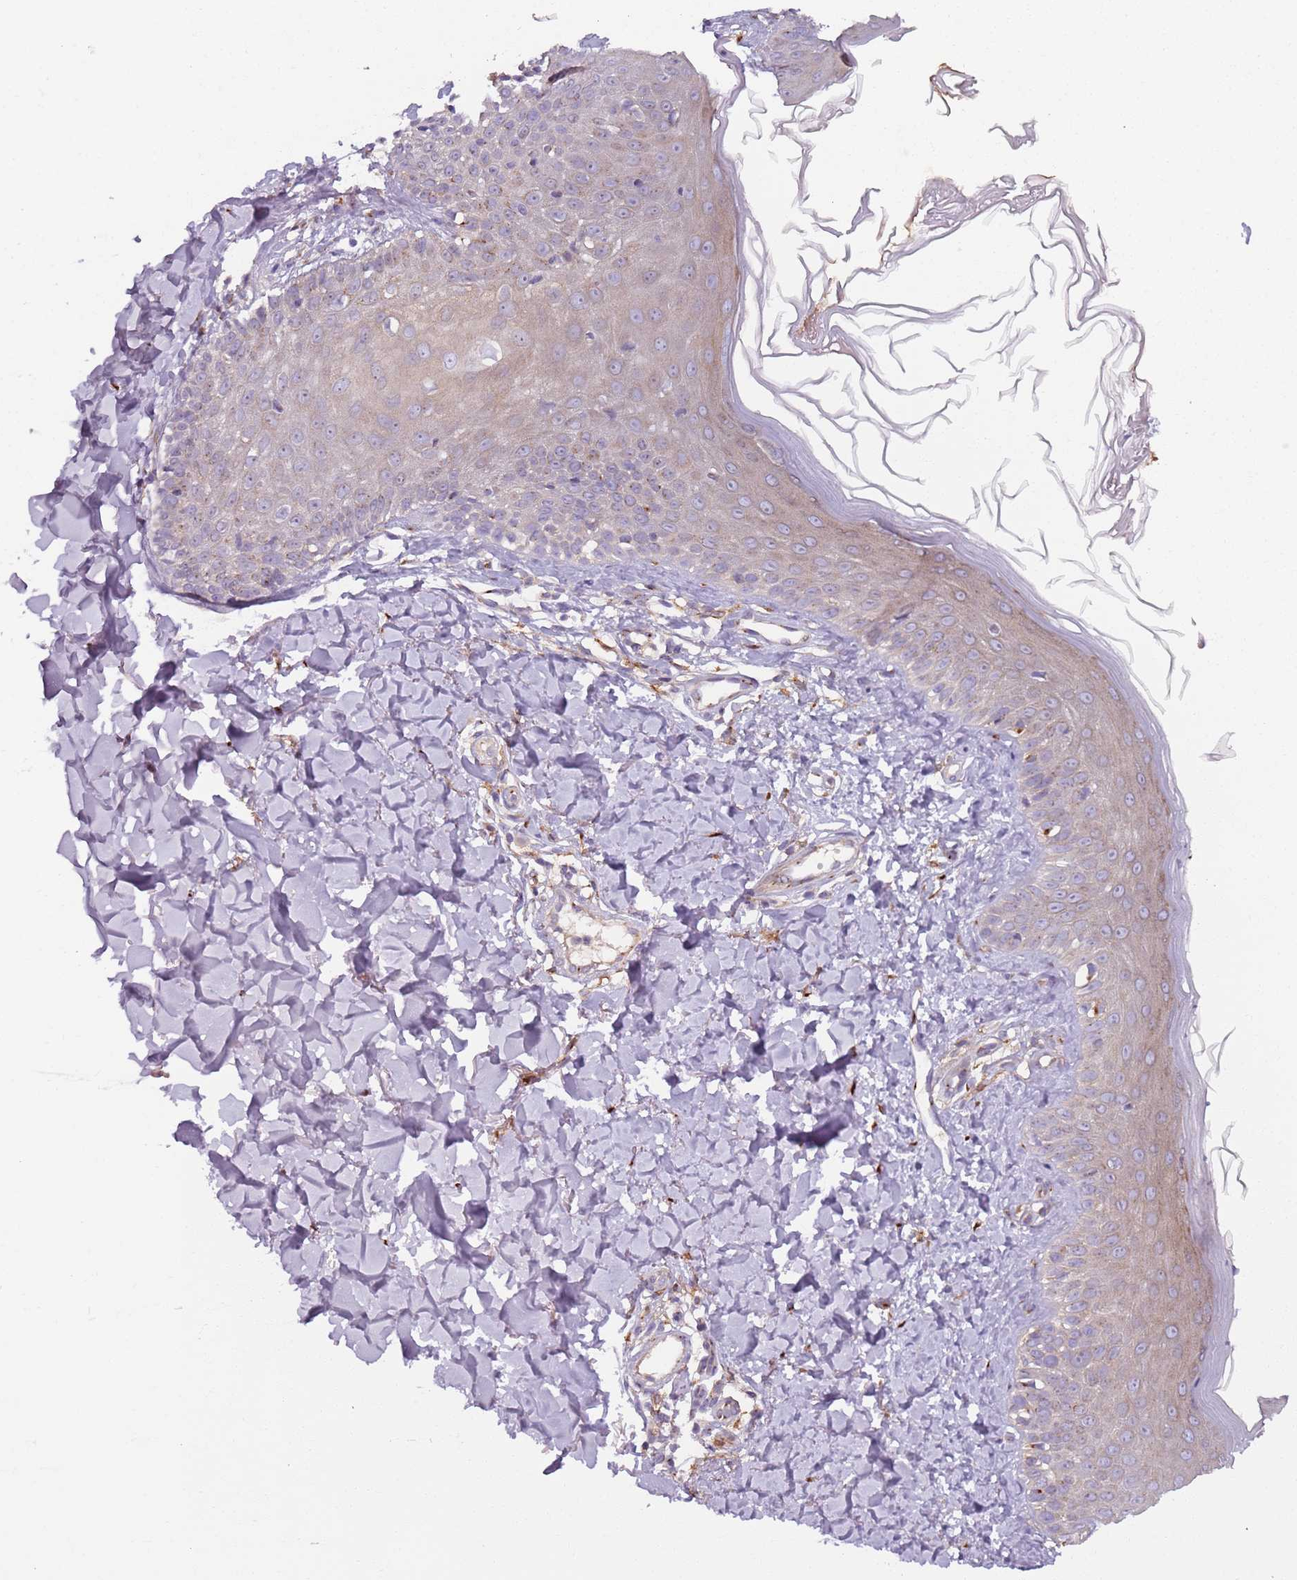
{"staining": {"intensity": "moderate", "quantity": "<25%", "location": "cytoplasmic/membranous"}, "tissue": "skin", "cell_type": "Fibroblasts", "image_type": "normal", "snomed": [{"axis": "morphology", "description": "Normal tissue, NOS"}, {"axis": "topography", "description": "Skin"}], "caption": "DAB (3,3'-diaminobenzidine) immunohistochemical staining of benign skin displays moderate cytoplasmic/membranous protein staining in about <25% of fibroblasts.", "gene": "AKTIP", "patient": {"sex": "male", "age": 52}}